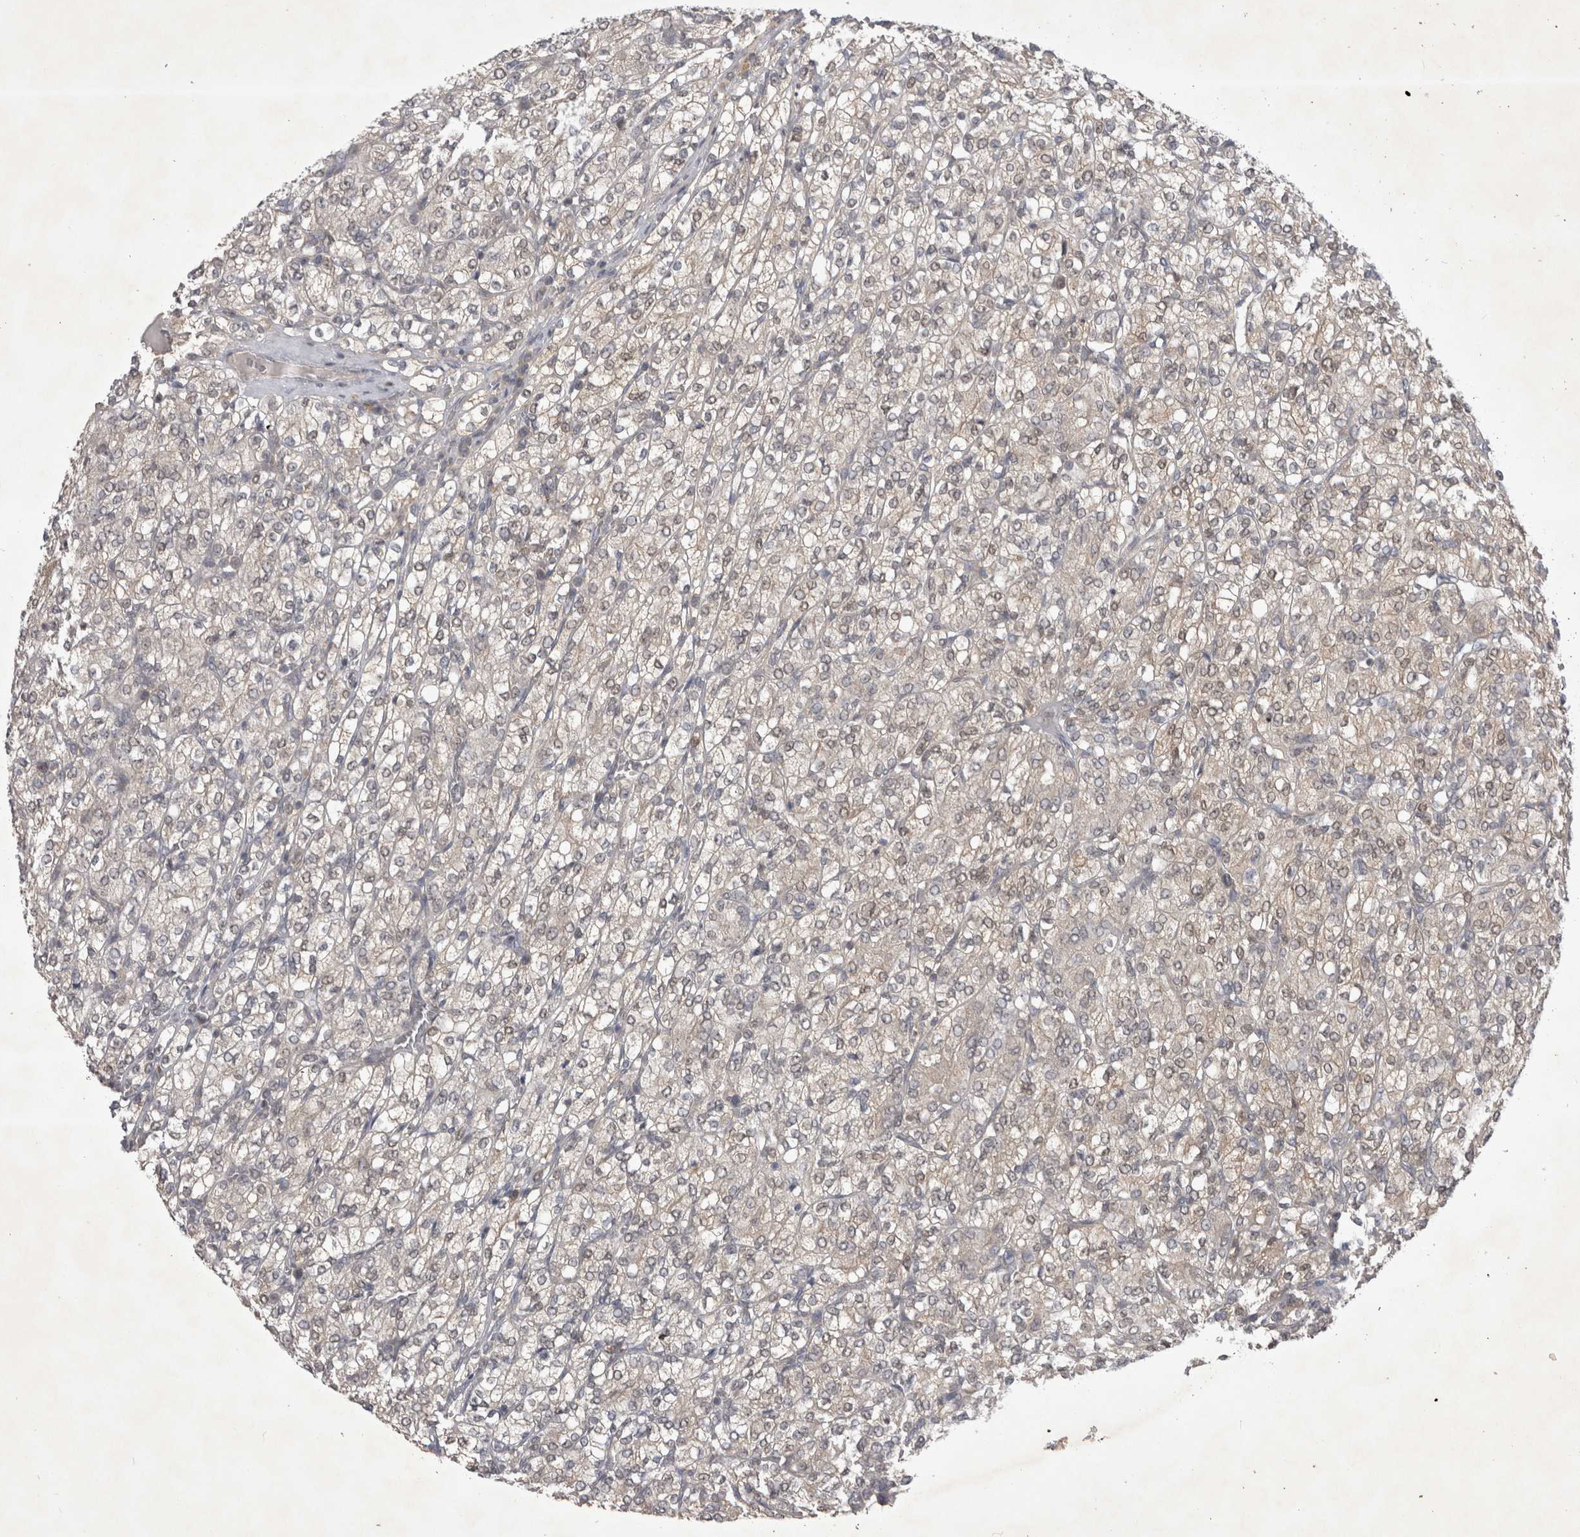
{"staining": {"intensity": "weak", "quantity": "25%-75%", "location": "cytoplasmic/membranous,nuclear"}, "tissue": "renal cancer", "cell_type": "Tumor cells", "image_type": "cancer", "snomed": [{"axis": "morphology", "description": "Adenocarcinoma, NOS"}, {"axis": "topography", "description": "Kidney"}], "caption": "Adenocarcinoma (renal) stained with DAB (3,3'-diaminobenzidine) immunohistochemistry (IHC) exhibits low levels of weak cytoplasmic/membranous and nuclear positivity in about 25%-75% of tumor cells. Using DAB (brown) and hematoxylin (blue) stains, captured at high magnification using brightfield microscopy.", "gene": "SRD5A3", "patient": {"sex": "male", "age": 77}}